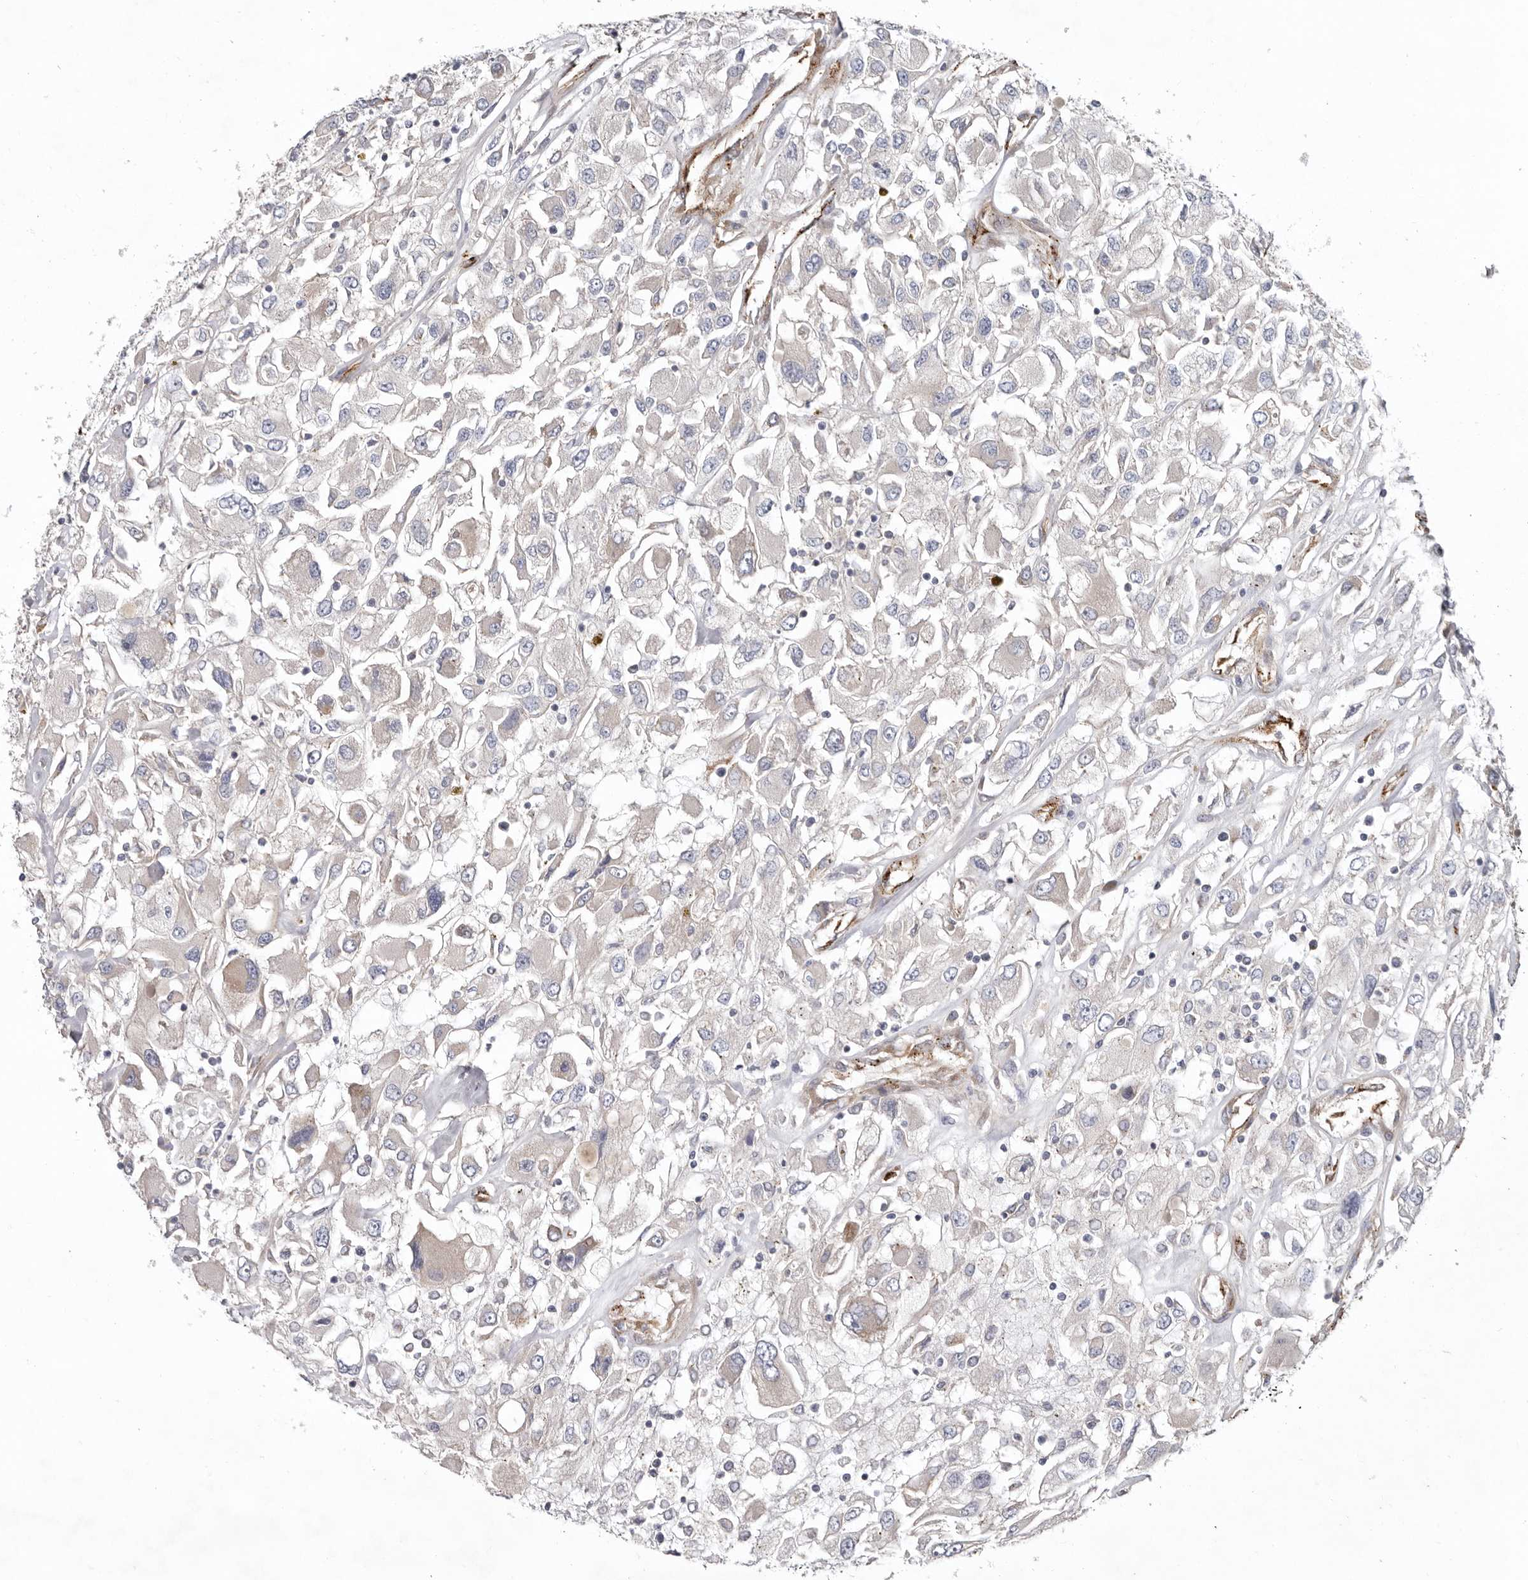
{"staining": {"intensity": "negative", "quantity": "none", "location": "none"}, "tissue": "renal cancer", "cell_type": "Tumor cells", "image_type": "cancer", "snomed": [{"axis": "morphology", "description": "Adenocarcinoma, NOS"}, {"axis": "topography", "description": "Kidney"}], "caption": "Renal cancer (adenocarcinoma) stained for a protein using immunohistochemistry reveals no staining tumor cells.", "gene": "LUZP1", "patient": {"sex": "female", "age": 52}}